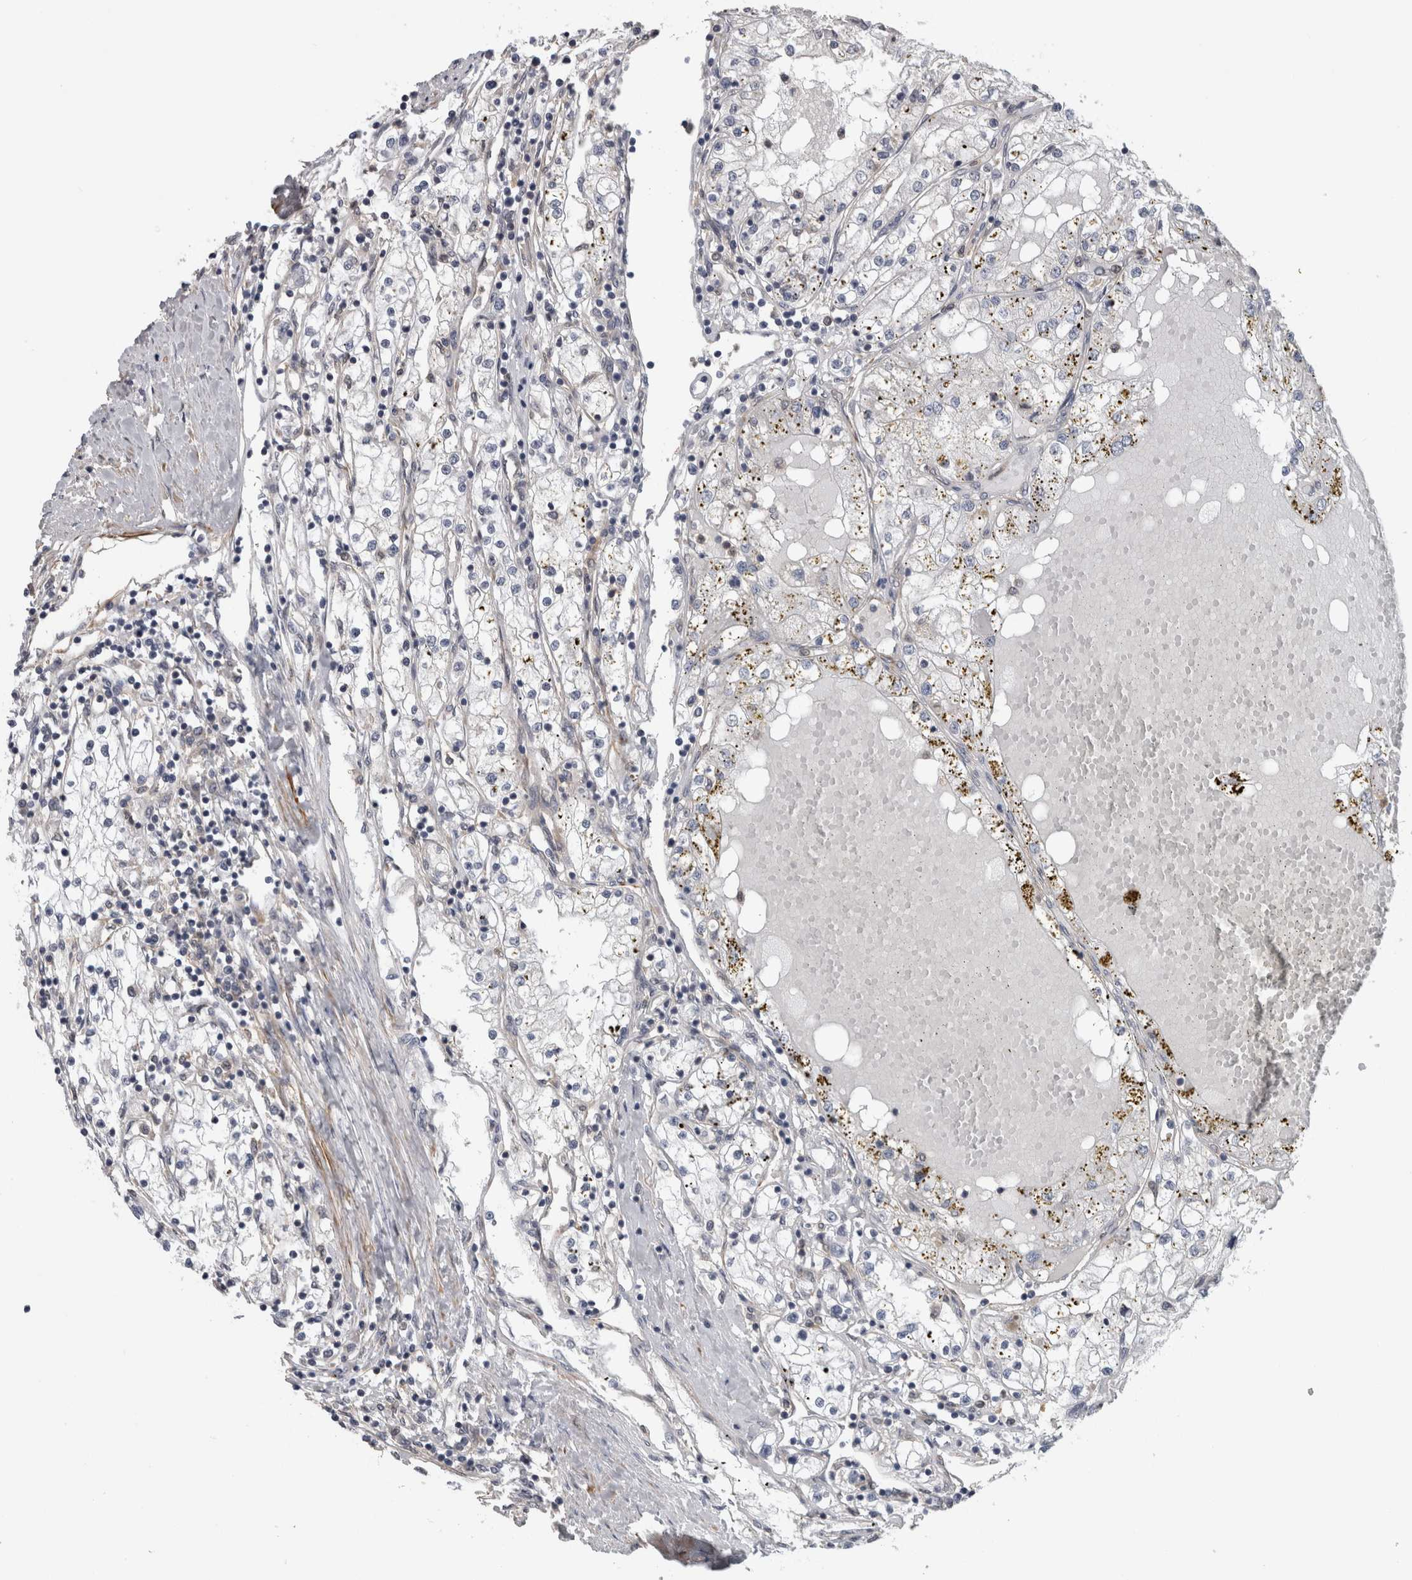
{"staining": {"intensity": "negative", "quantity": "none", "location": "none"}, "tissue": "renal cancer", "cell_type": "Tumor cells", "image_type": "cancer", "snomed": [{"axis": "morphology", "description": "Adenocarcinoma, NOS"}, {"axis": "topography", "description": "Kidney"}], "caption": "High magnification brightfield microscopy of adenocarcinoma (renal) stained with DAB (3,3'-diaminobenzidine) (brown) and counterstained with hematoxylin (blue): tumor cells show no significant expression.", "gene": "NAPRT", "patient": {"sex": "male", "age": 68}}